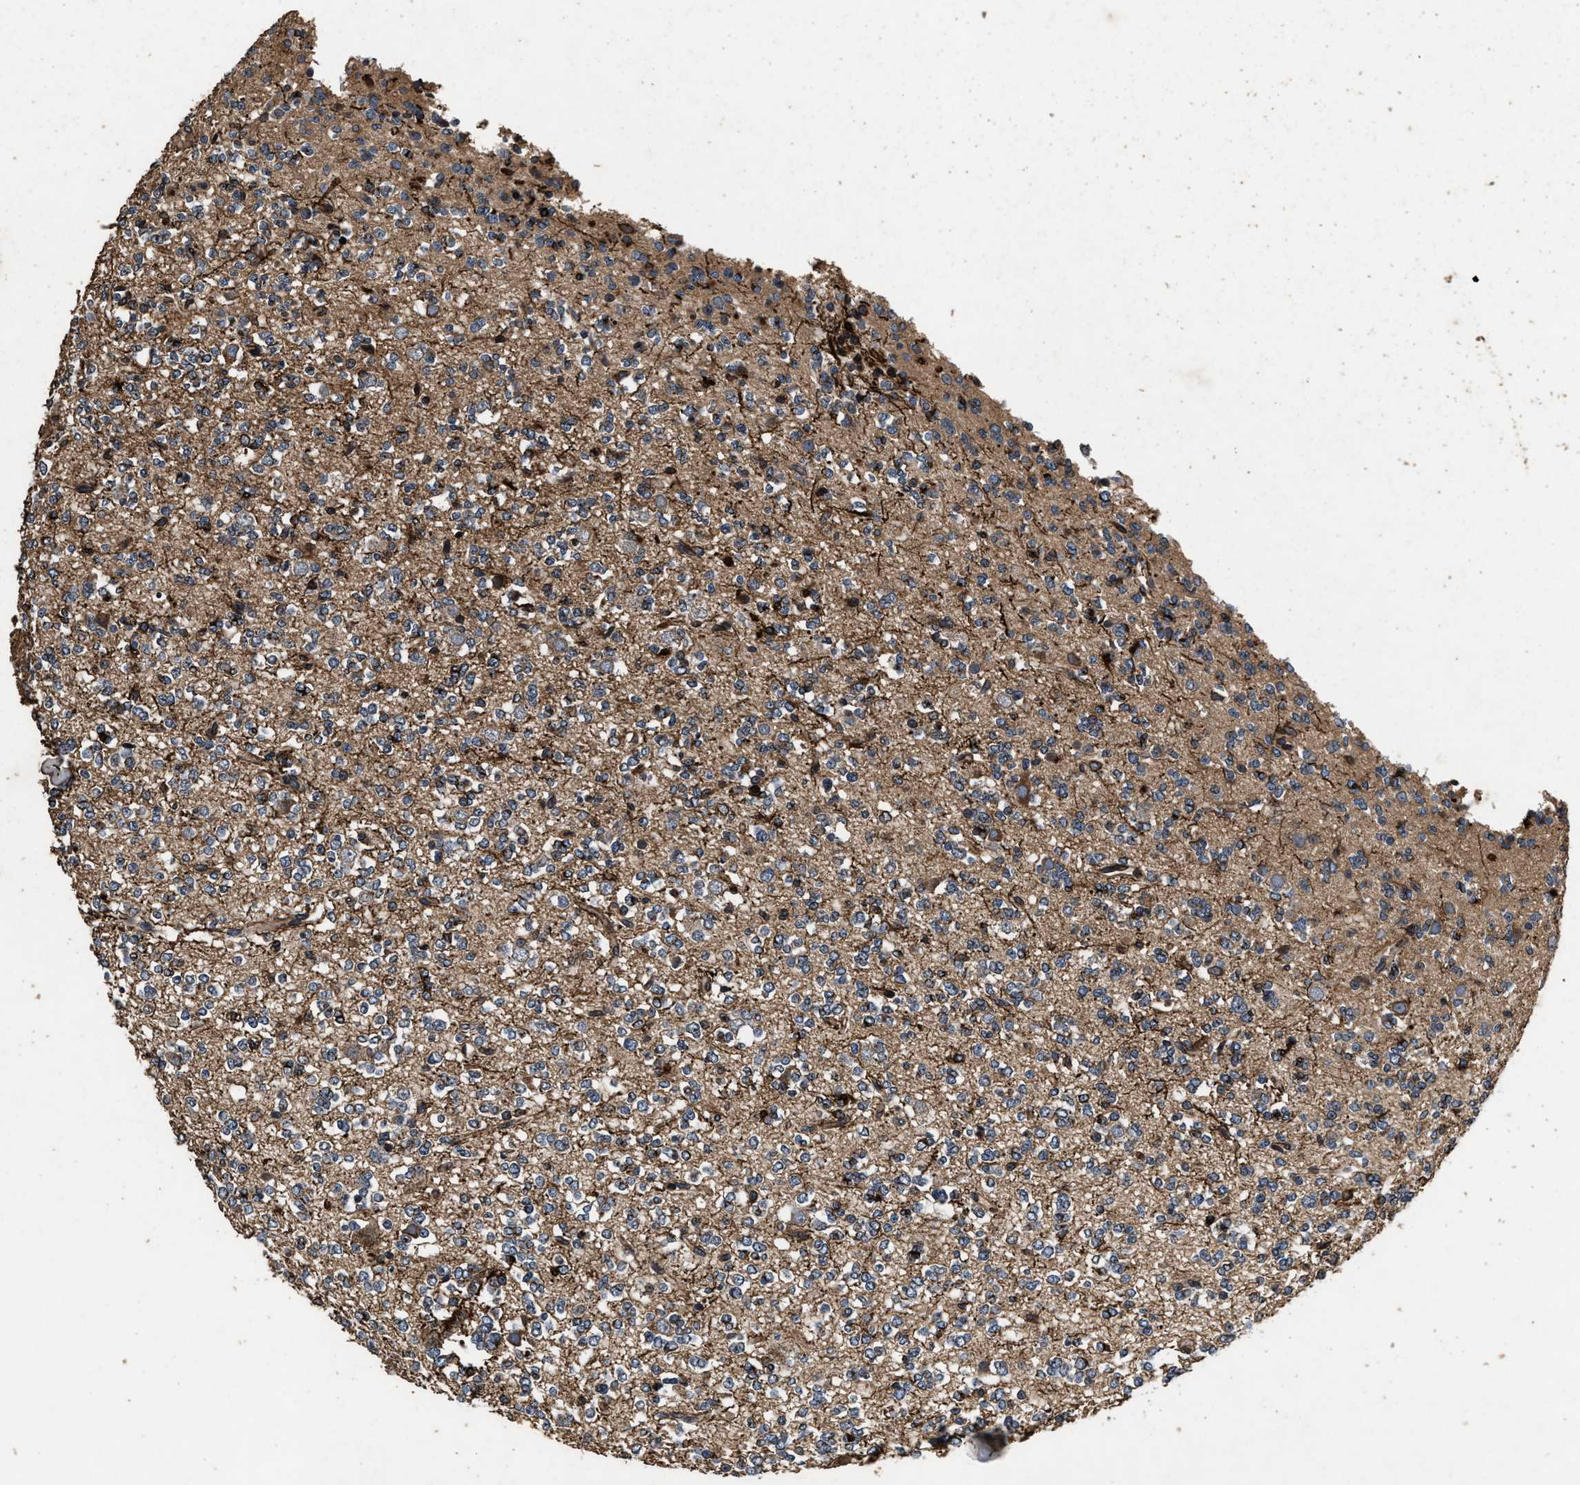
{"staining": {"intensity": "weak", "quantity": "<25%", "location": "cytoplasmic/membranous"}, "tissue": "glioma", "cell_type": "Tumor cells", "image_type": "cancer", "snomed": [{"axis": "morphology", "description": "Glioma, malignant, Low grade"}, {"axis": "topography", "description": "Brain"}], "caption": "A high-resolution micrograph shows immunohistochemistry staining of low-grade glioma (malignant), which displays no significant expression in tumor cells.", "gene": "ACCS", "patient": {"sex": "male", "age": 38}}